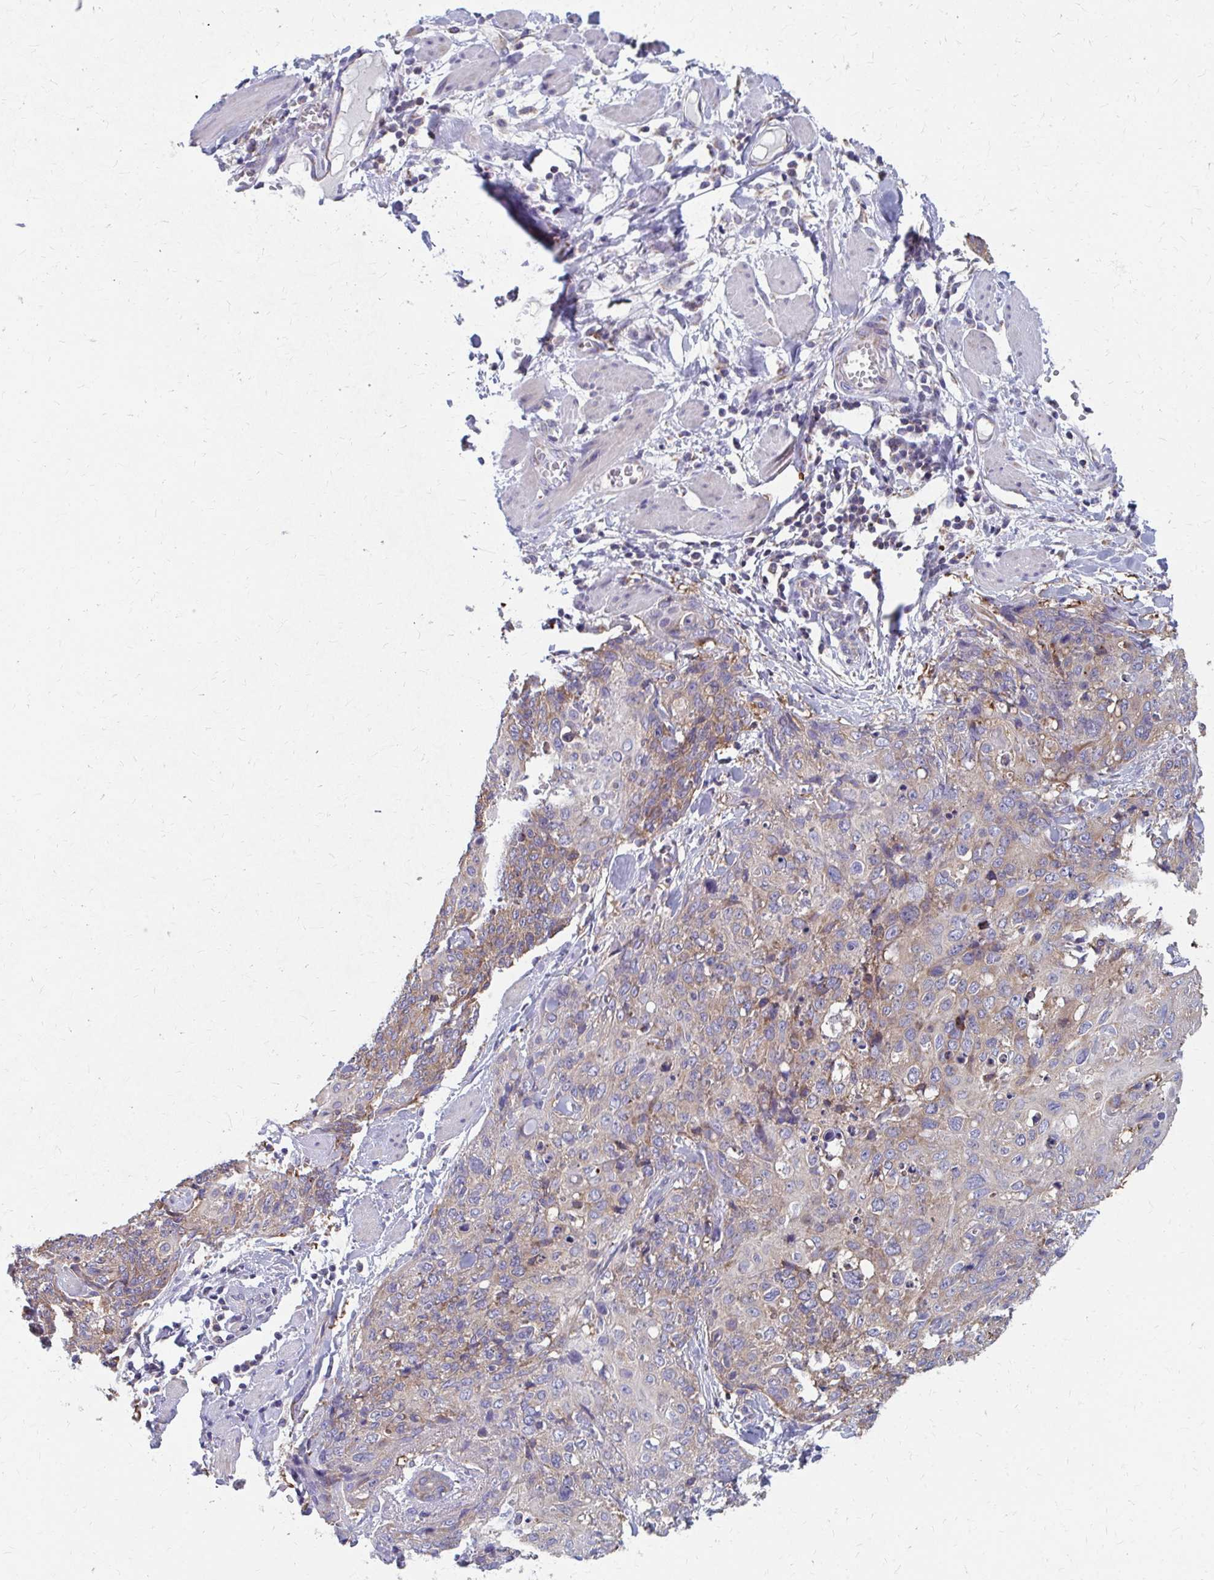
{"staining": {"intensity": "weak", "quantity": ">75%", "location": "cytoplasmic/membranous"}, "tissue": "skin cancer", "cell_type": "Tumor cells", "image_type": "cancer", "snomed": [{"axis": "morphology", "description": "Squamous cell carcinoma, NOS"}, {"axis": "topography", "description": "Skin"}, {"axis": "topography", "description": "Vulva"}], "caption": "A low amount of weak cytoplasmic/membranous staining is seen in approximately >75% of tumor cells in skin cancer tissue.", "gene": "RCC1L", "patient": {"sex": "female", "age": 85}}